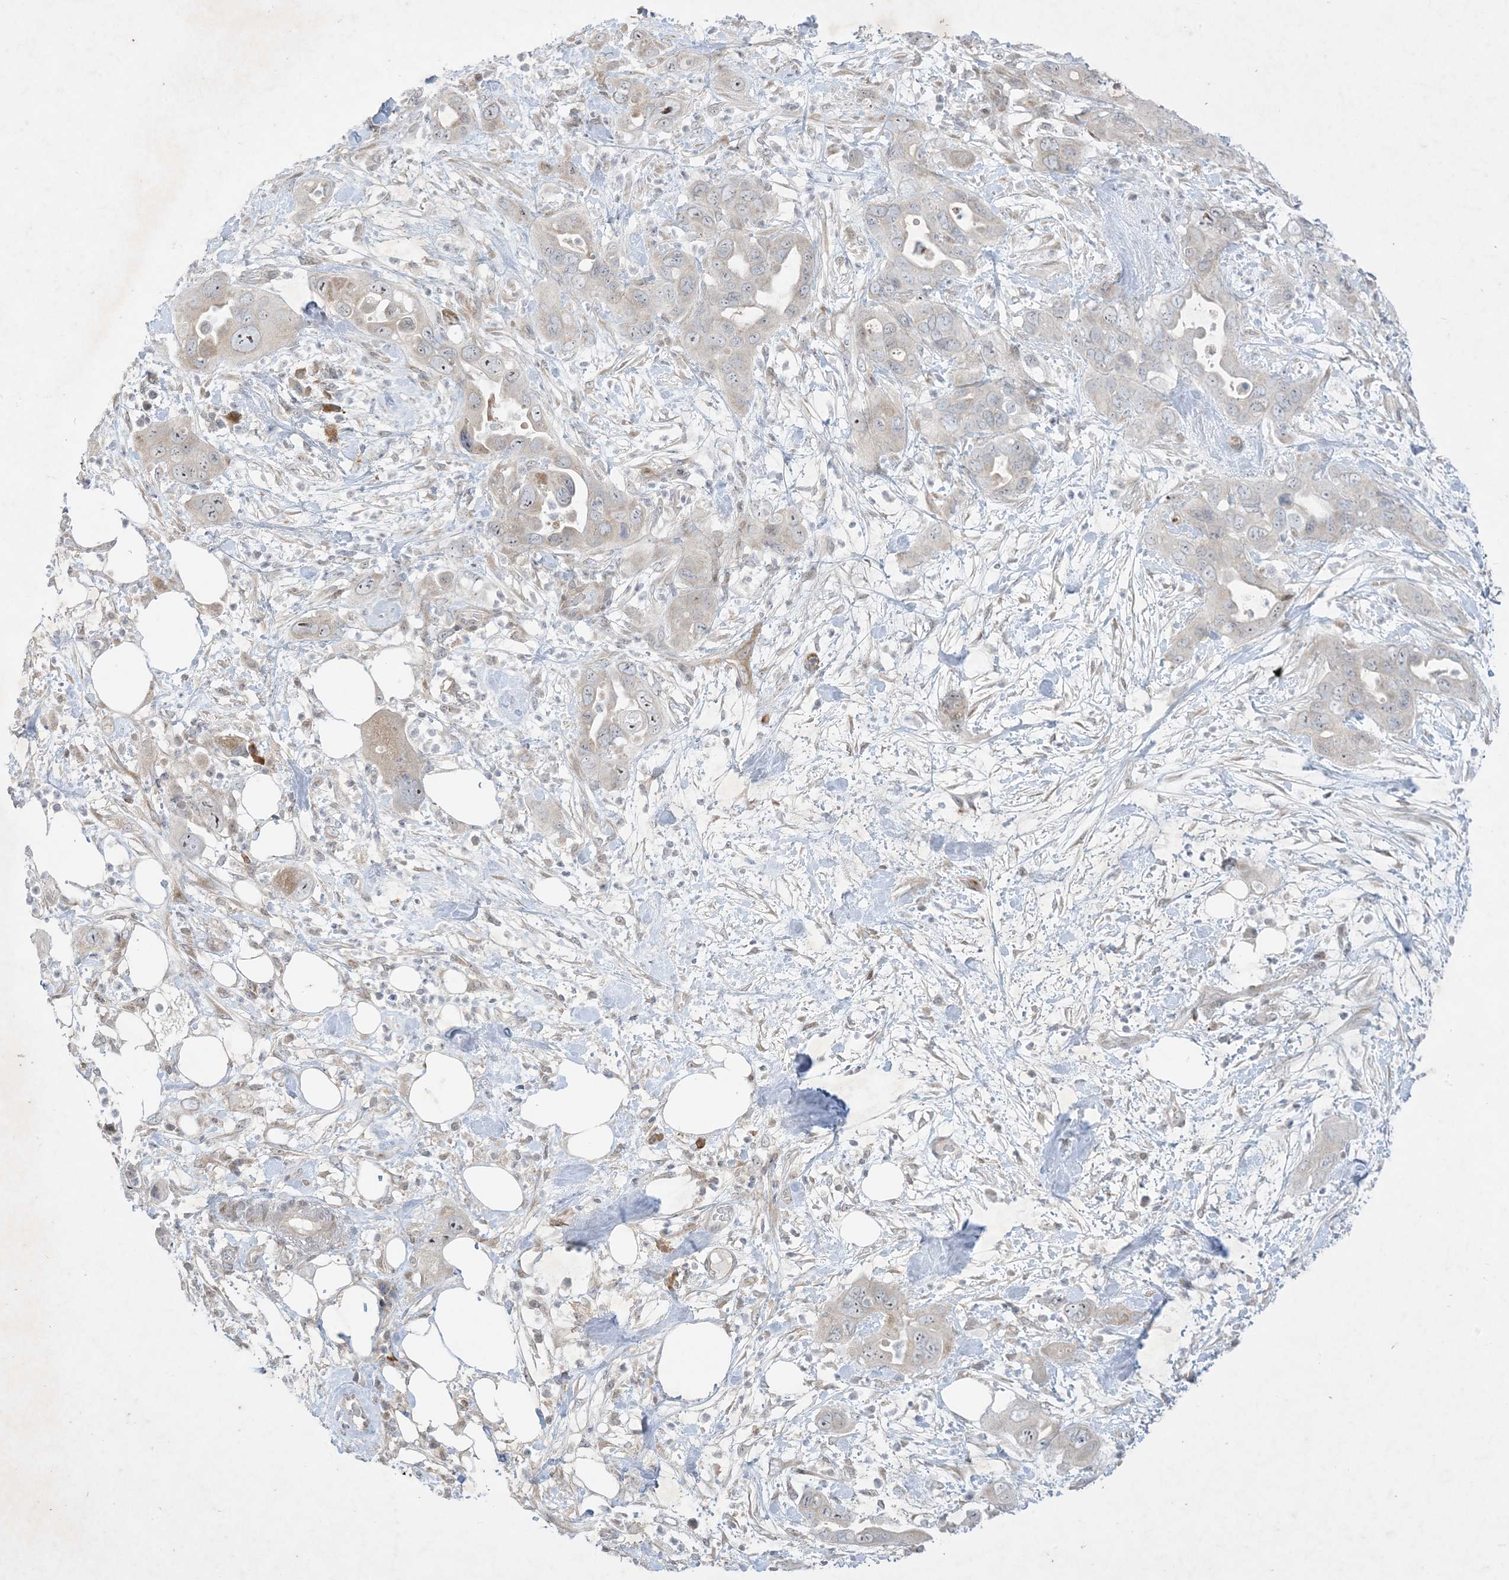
{"staining": {"intensity": "negative", "quantity": "none", "location": "none"}, "tissue": "pancreatic cancer", "cell_type": "Tumor cells", "image_type": "cancer", "snomed": [{"axis": "morphology", "description": "Adenocarcinoma, NOS"}, {"axis": "topography", "description": "Pancreas"}], "caption": "The histopathology image reveals no significant positivity in tumor cells of adenocarcinoma (pancreatic).", "gene": "SOGA3", "patient": {"sex": "female", "age": 71}}